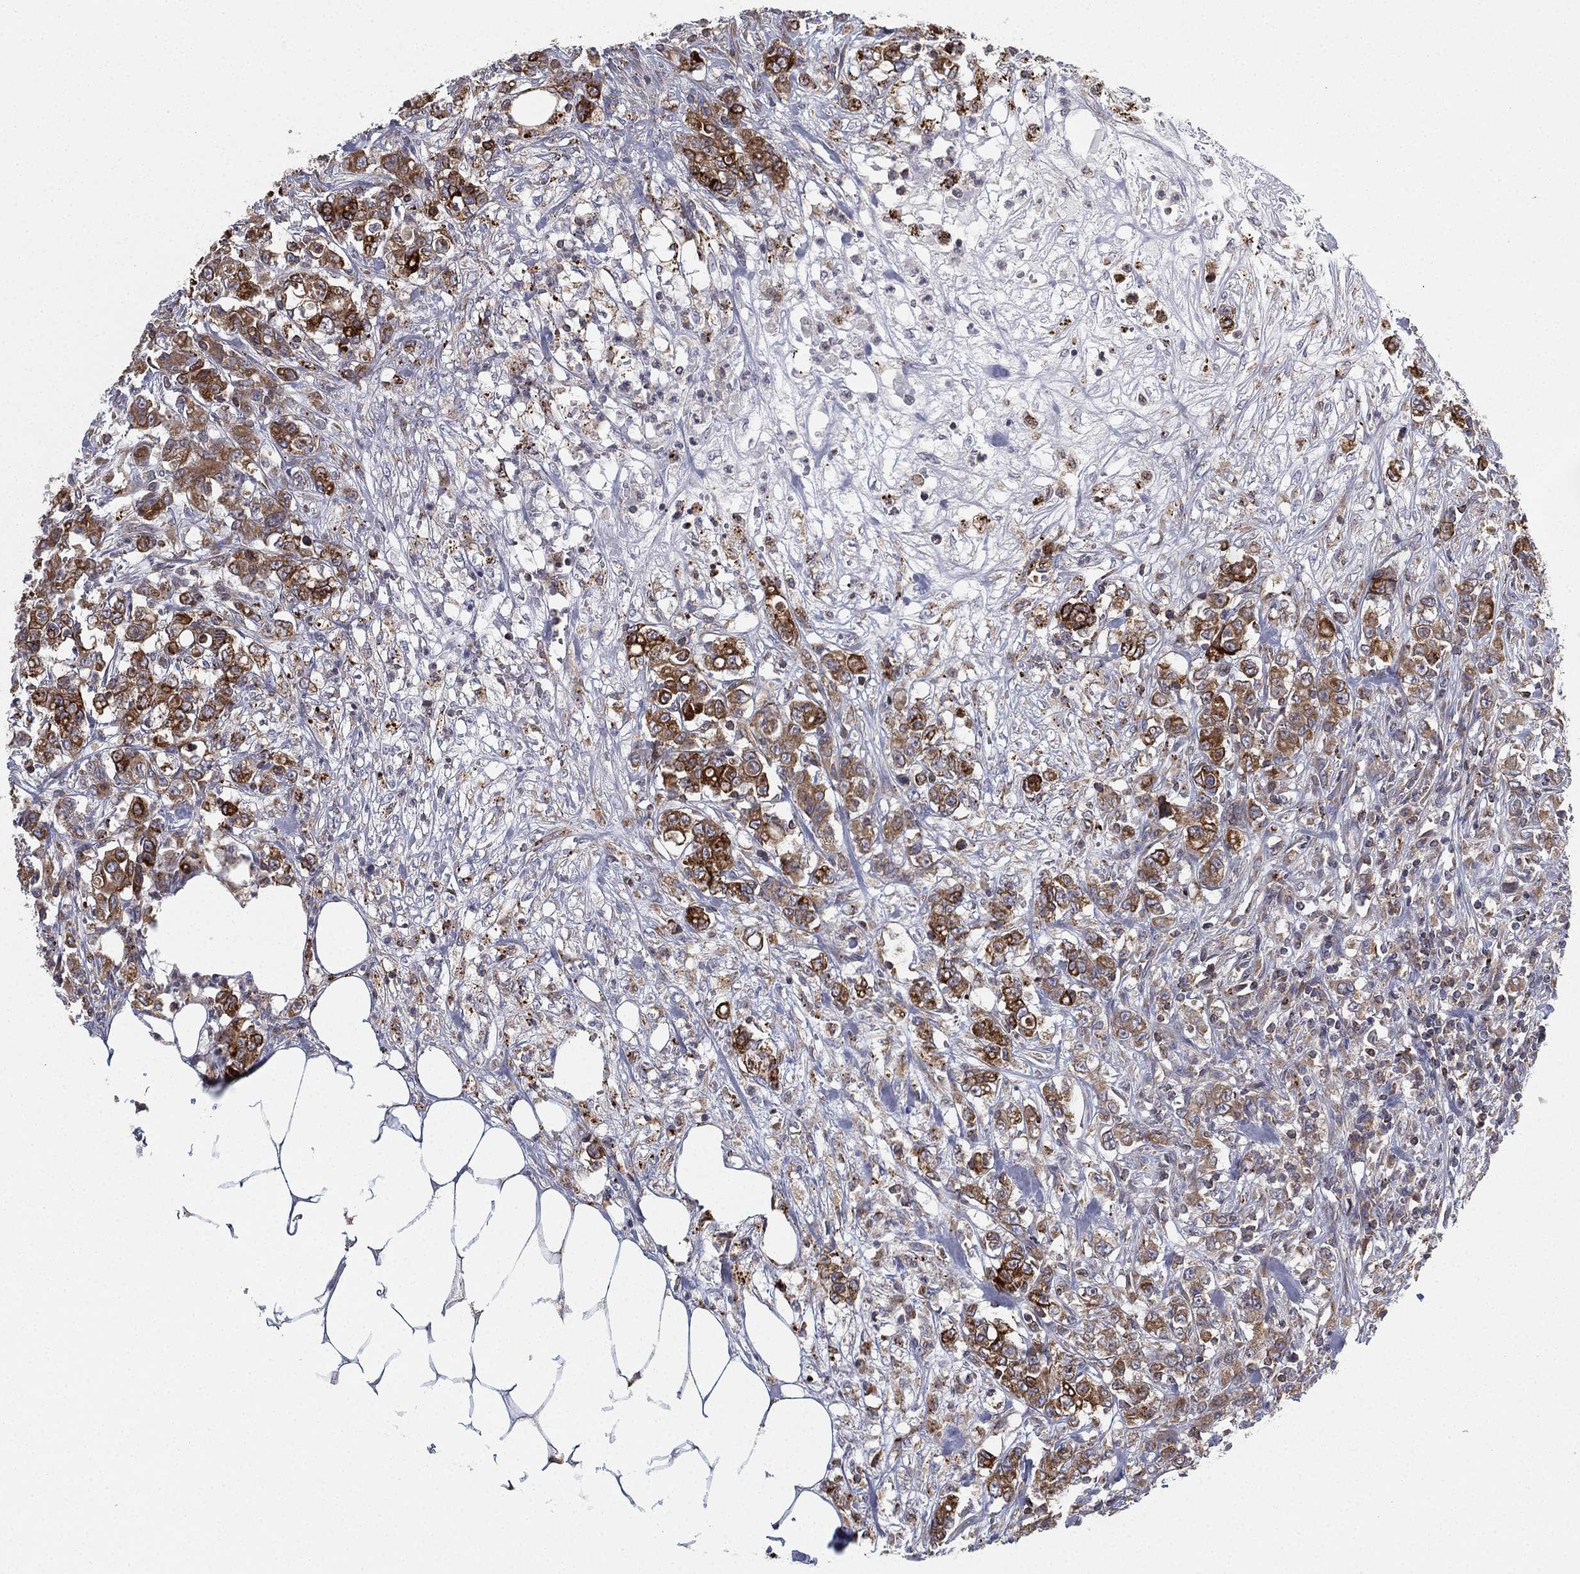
{"staining": {"intensity": "strong", "quantity": "25%-75%", "location": "cytoplasmic/membranous"}, "tissue": "colorectal cancer", "cell_type": "Tumor cells", "image_type": "cancer", "snomed": [{"axis": "morphology", "description": "Adenocarcinoma, NOS"}, {"axis": "topography", "description": "Colon"}], "caption": "Colorectal adenocarcinoma stained for a protein (brown) reveals strong cytoplasmic/membranous positive staining in approximately 25%-75% of tumor cells.", "gene": "CYB5B", "patient": {"sex": "female", "age": 48}}